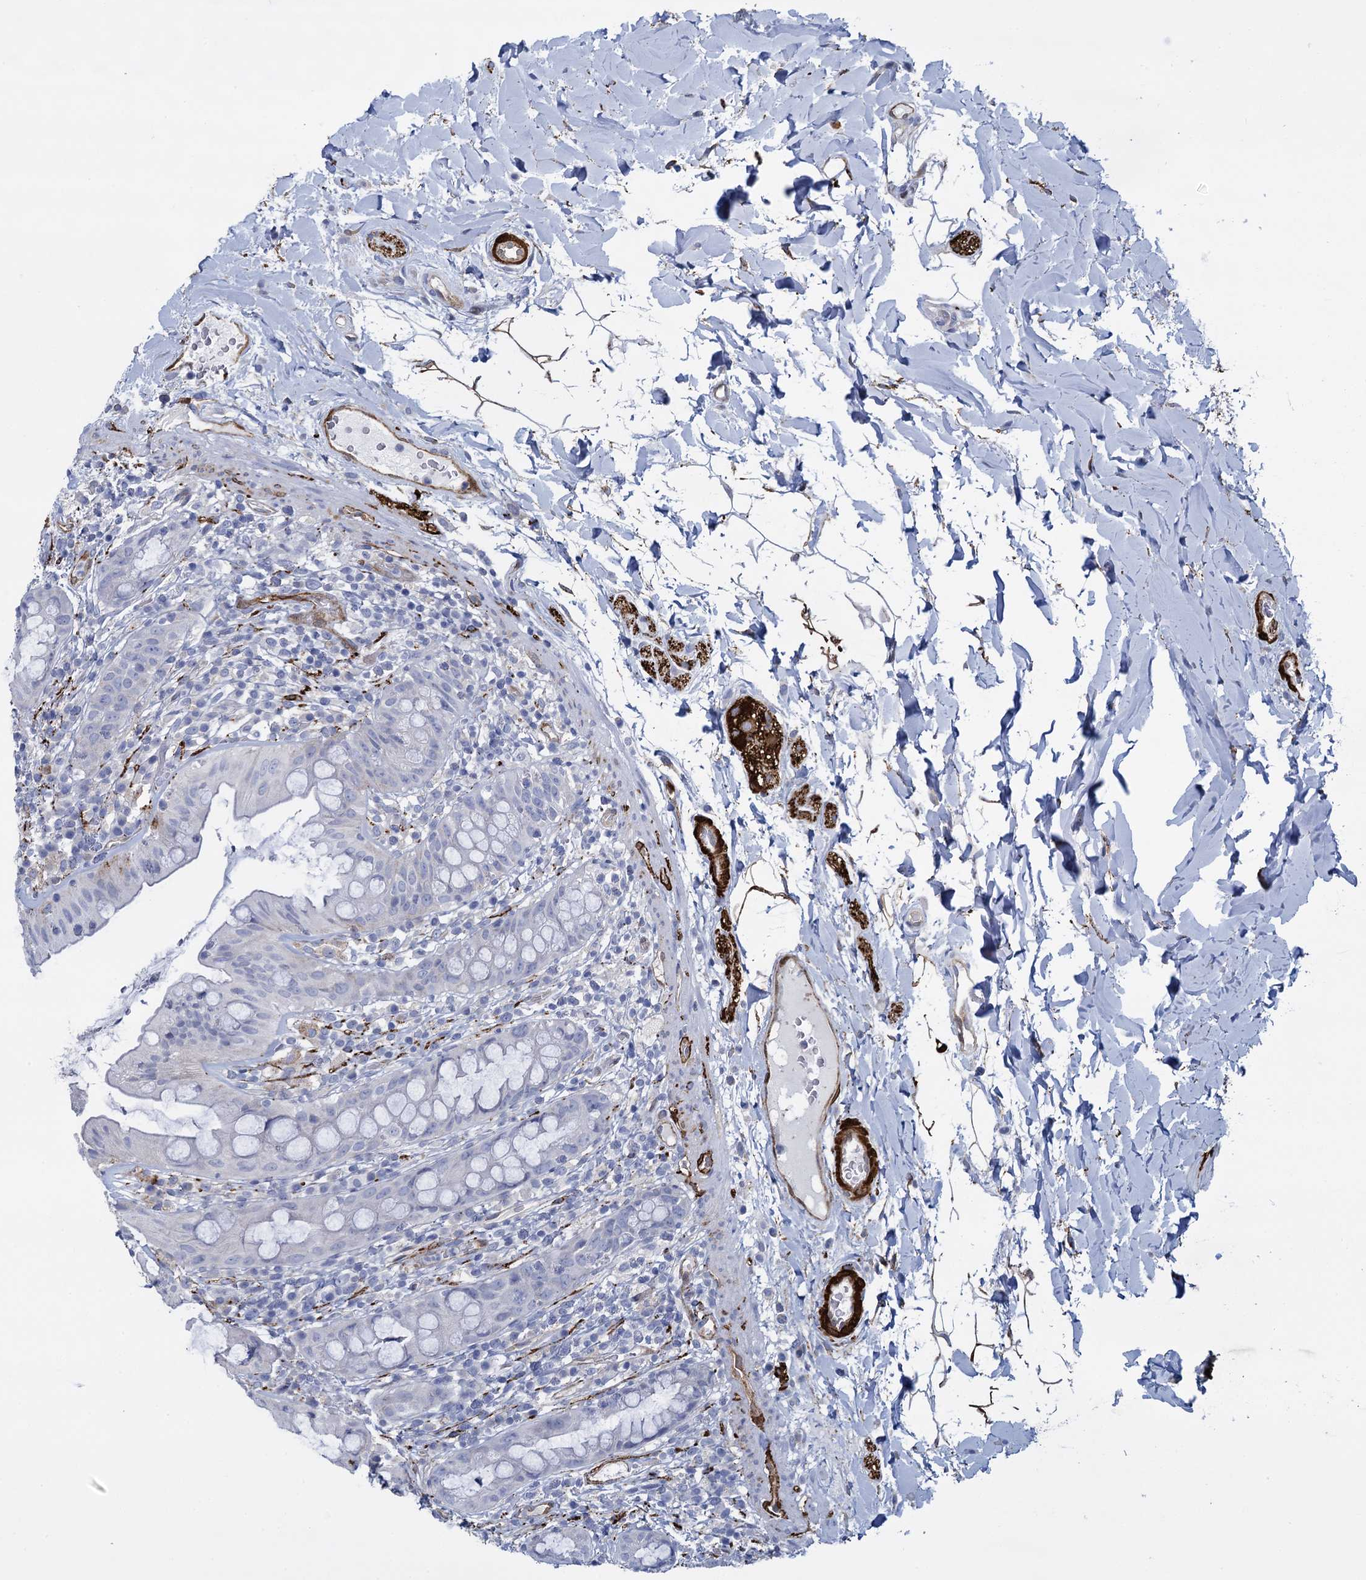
{"staining": {"intensity": "negative", "quantity": "none", "location": "none"}, "tissue": "rectum", "cell_type": "Glandular cells", "image_type": "normal", "snomed": [{"axis": "morphology", "description": "Normal tissue, NOS"}, {"axis": "topography", "description": "Rectum"}], "caption": "DAB immunohistochemical staining of benign human rectum shows no significant positivity in glandular cells. (DAB (3,3'-diaminobenzidine) immunohistochemistry visualized using brightfield microscopy, high magnification).", "gene": "SNCG", "patient": {"sex": "female", "age": 57}}